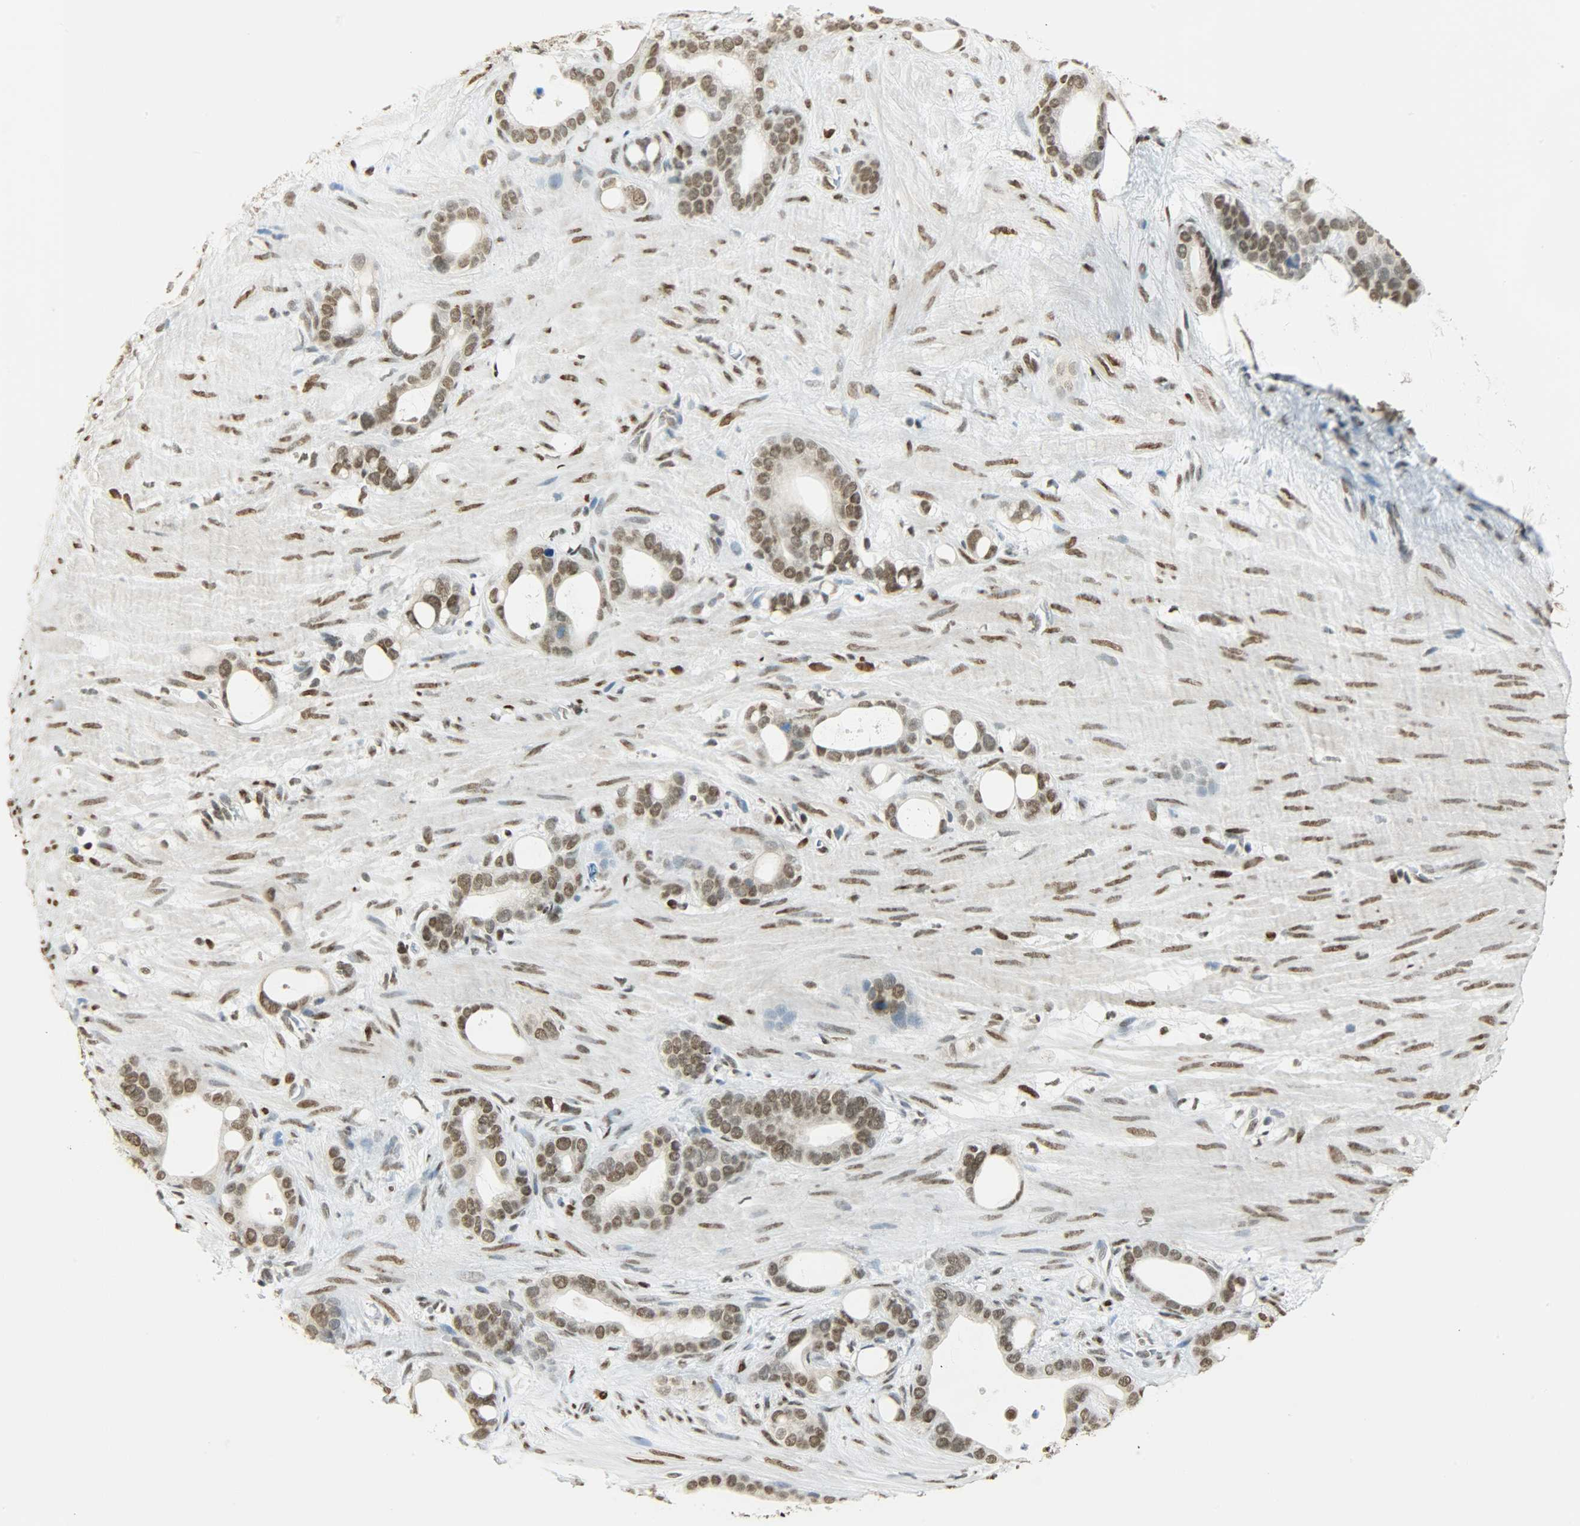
{"staining": {"intensity": "strong", "quantity": ">75%", "location": "nuclear"}, "tissue": "stomach cancer", "cell_type": "Tumor cells", "image_type": "cancer", "snomed": [{"axis": "morphology", "description": "Adenocarcinoma, NOS"}, {"axis": "topography", "description": "Stomach"}], "caption": "Immunohistochemistry (IHC) staining of stomach cancer (adenocarcinoma), which displays high levels of strong nuclear positivity in approximately >75% of tumor cells indicating strong nuclear protein positivity. The staining was performed using DAB (3,3'-diaminobenzidine) (brown) for protein detection and nuclei were counterstained in hematoxylin (blue).", "gene": "MYEF2", "patient": {"sex": "female", "age": 75}}